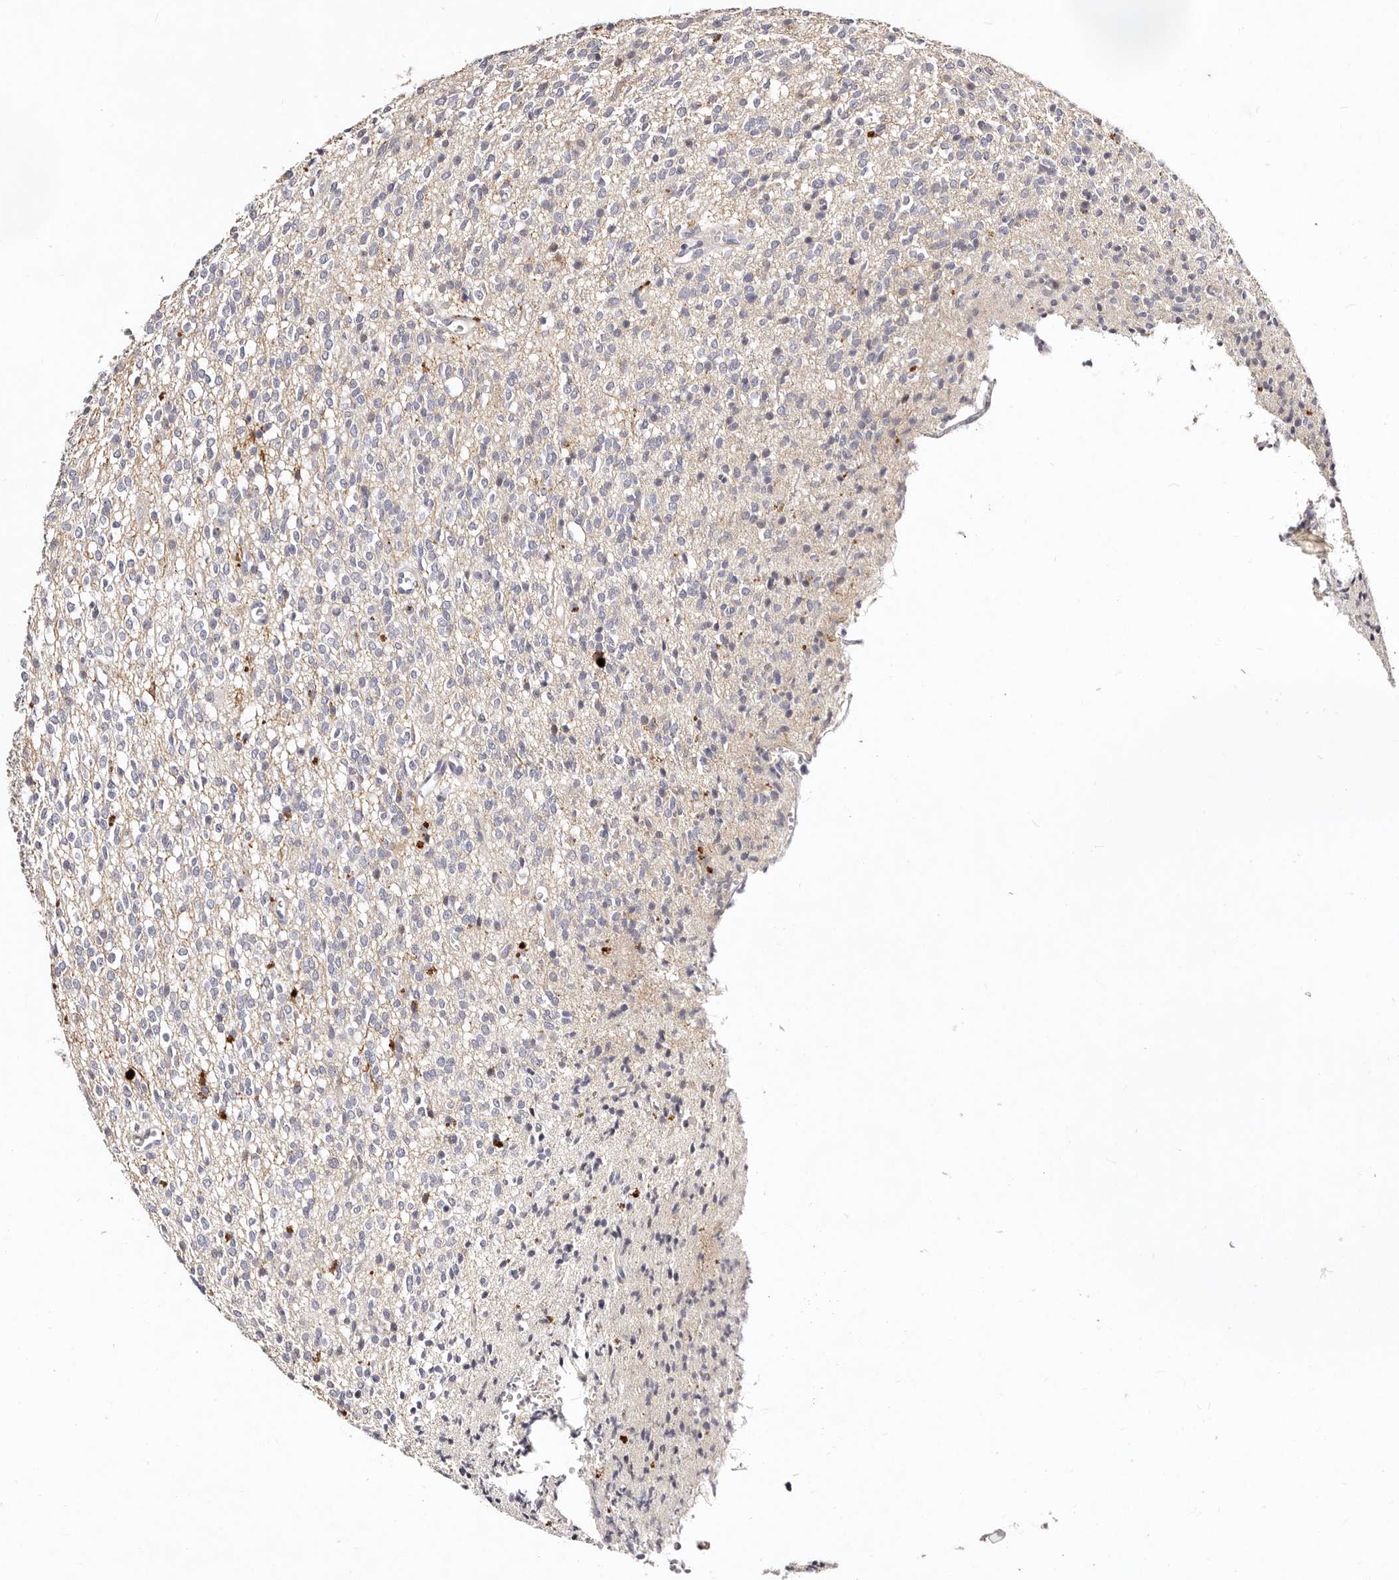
{"staining": {"intensity": "negative", "quantity": "none", "location": "none"}, "tissue": "glioma", "cell_type": "Tumor cells", "image_type": "cancer", "snomed": [{"axis": "morphology", "description": "Glioma, malignant, High grade"}, {"axis": "topography", "description": "Brain"}], "caption": "This is an immunohistochemistry image of human glioma. There is no expression in tumor cells.", "gene": "MRPS33", "patient": {"sex": "male", "age": 34}}